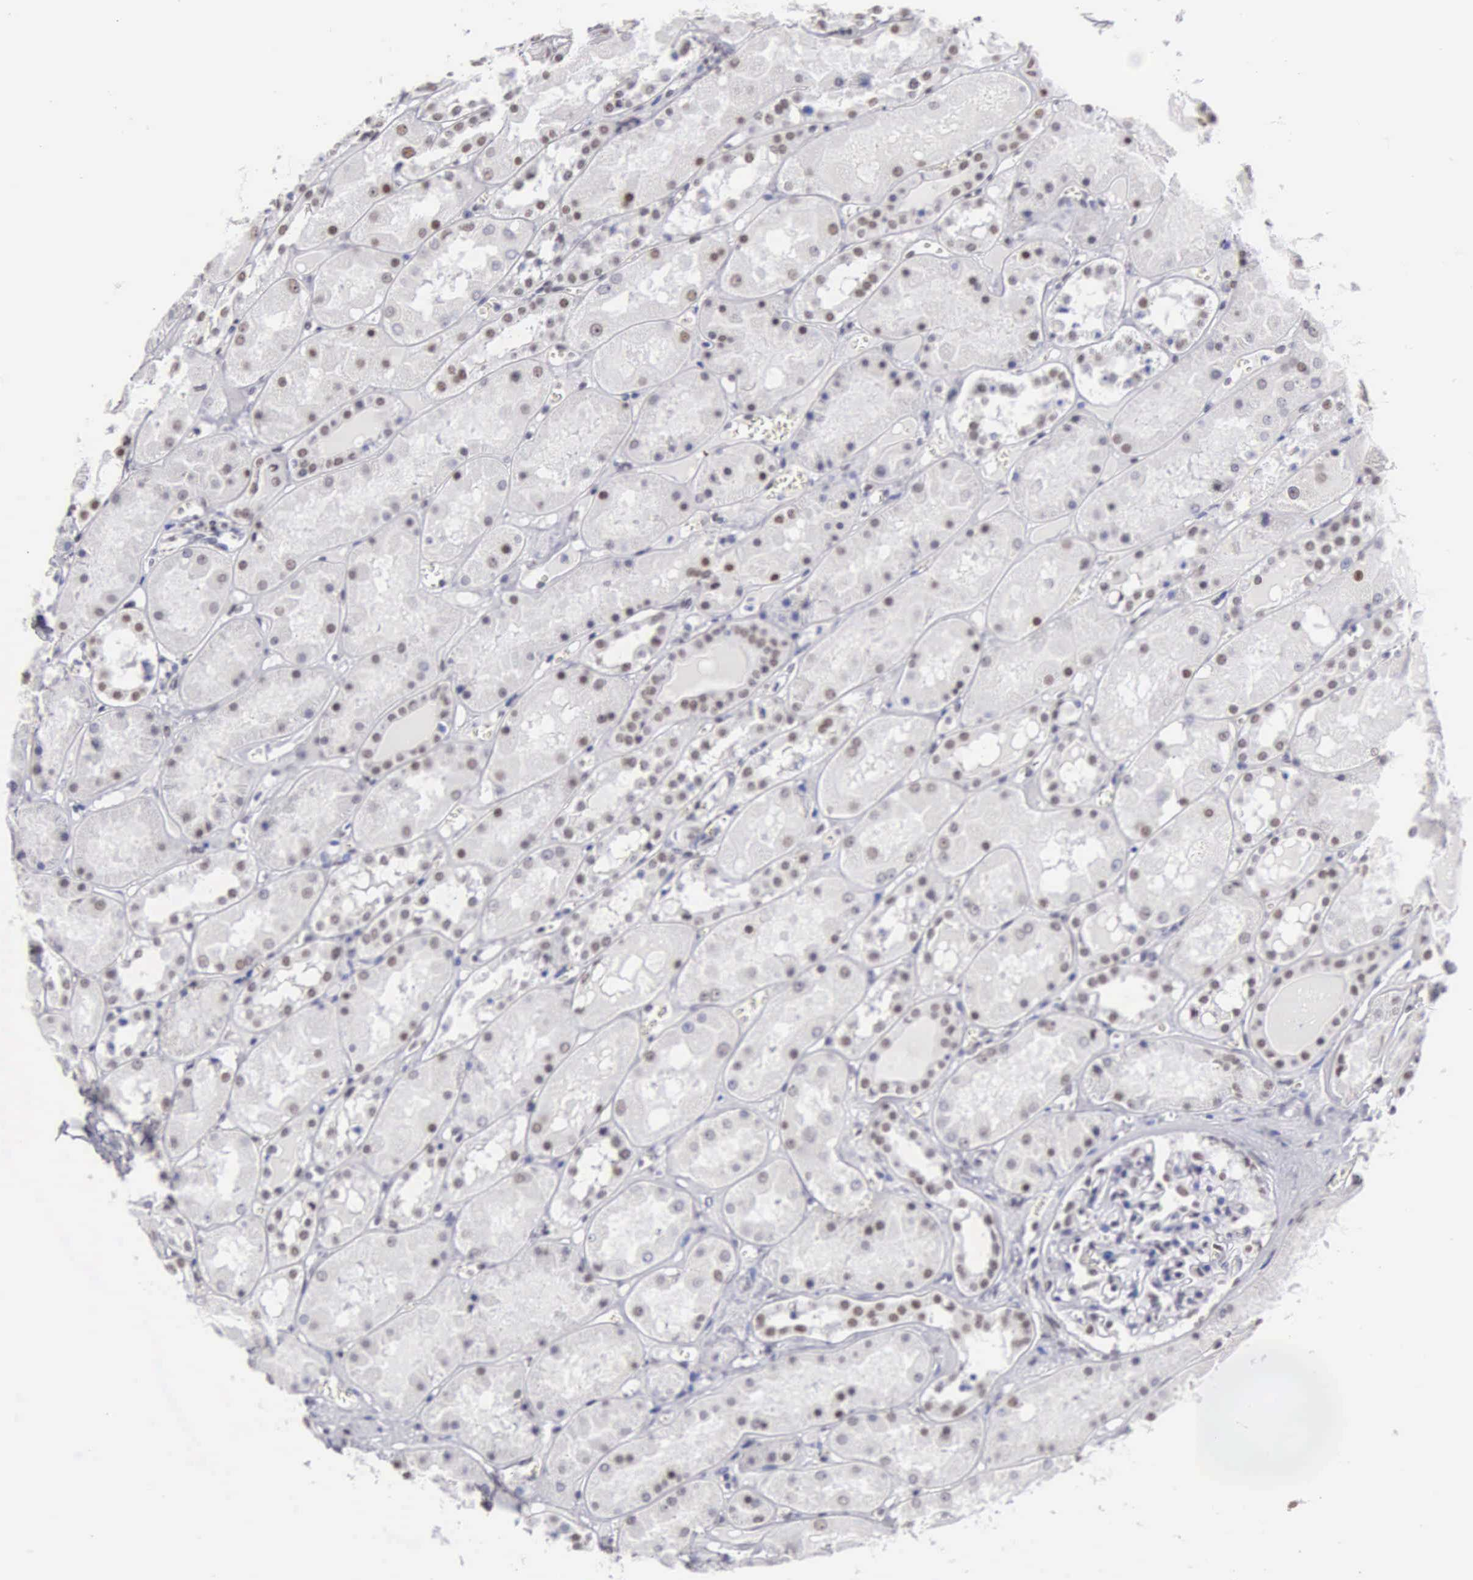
{"staining": {"intensity": "moderate", "quantity": "25%-75%", "location": "nuclear"}, "tissue": "kidney", "cell_type": "Cells in glomeruli", "image_type": "normal", "snomed": [{"axis": "morphology", "description": "Normal tissue, NOS"}, {"axis": "topography", "description": "Kidney"}], "caption": "Normal kidney displays moderate nuclear positivity in about 25%-75% of cells in glomeruli, visualized by immunohistochemistry. The protein of interest is stained brown, and the nuclei are stained in blue (DAB (3,3'-diaminobenzidine) IHC with brightfield microscopy, high magnification).", "gene": "CSTF2", "patient": {"sex": "male", "age": 36}}